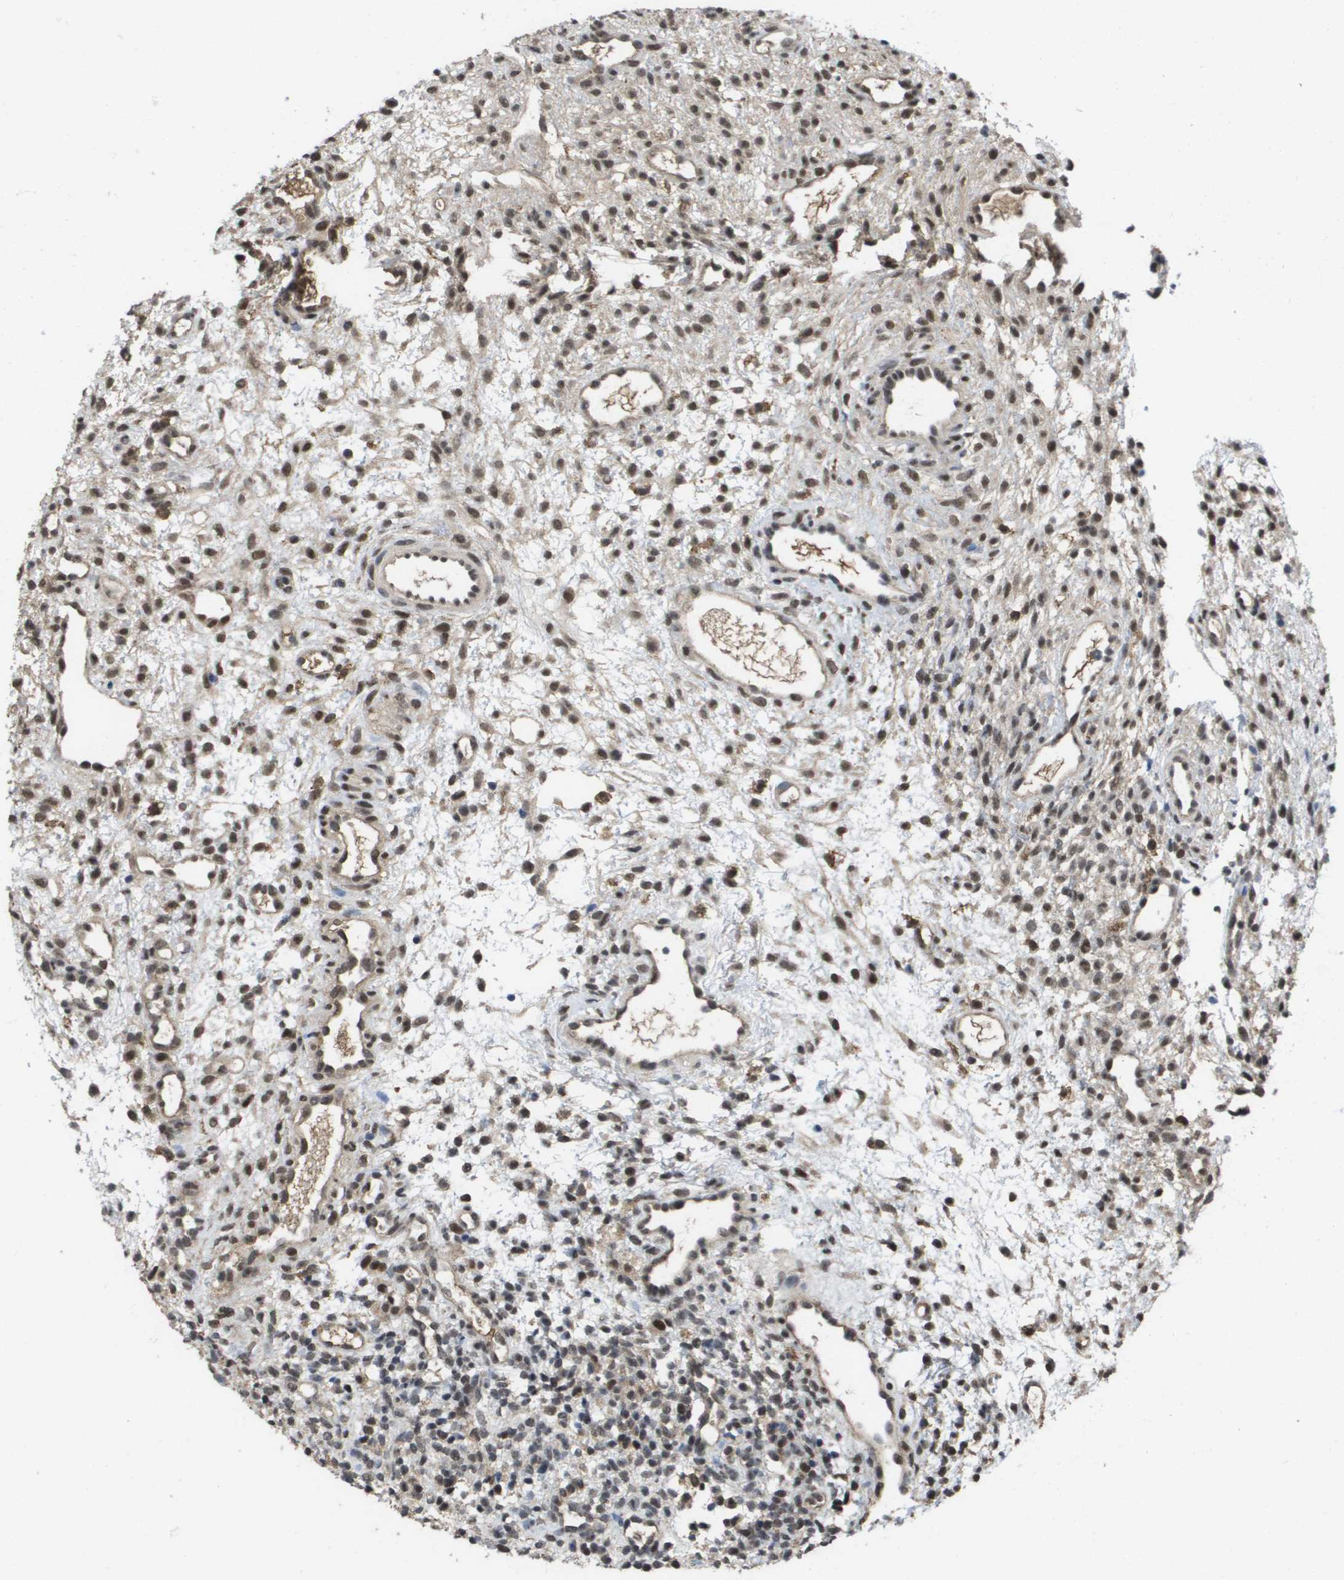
{"staining": {"intensity": "weak", "quantity": "<25%", "location": "cytoplasmic/membranous,nuclear"}, "tissue": "ovary", "cell_type": "Follicle cells", "image_type": "normal", "snomed": [{"axis": "morphology", "description": "Normal tissue, NOS"}, {"axis": "morphology", "description": "Cyst, NOS"}, {"axis": "topography", "description": "Ovary"}], "caption": "The image demonstrates no significant expression in follicle cells of ovary.", "gene": "AMBRA1", "patient": {"sex": "female", "age": 18}}